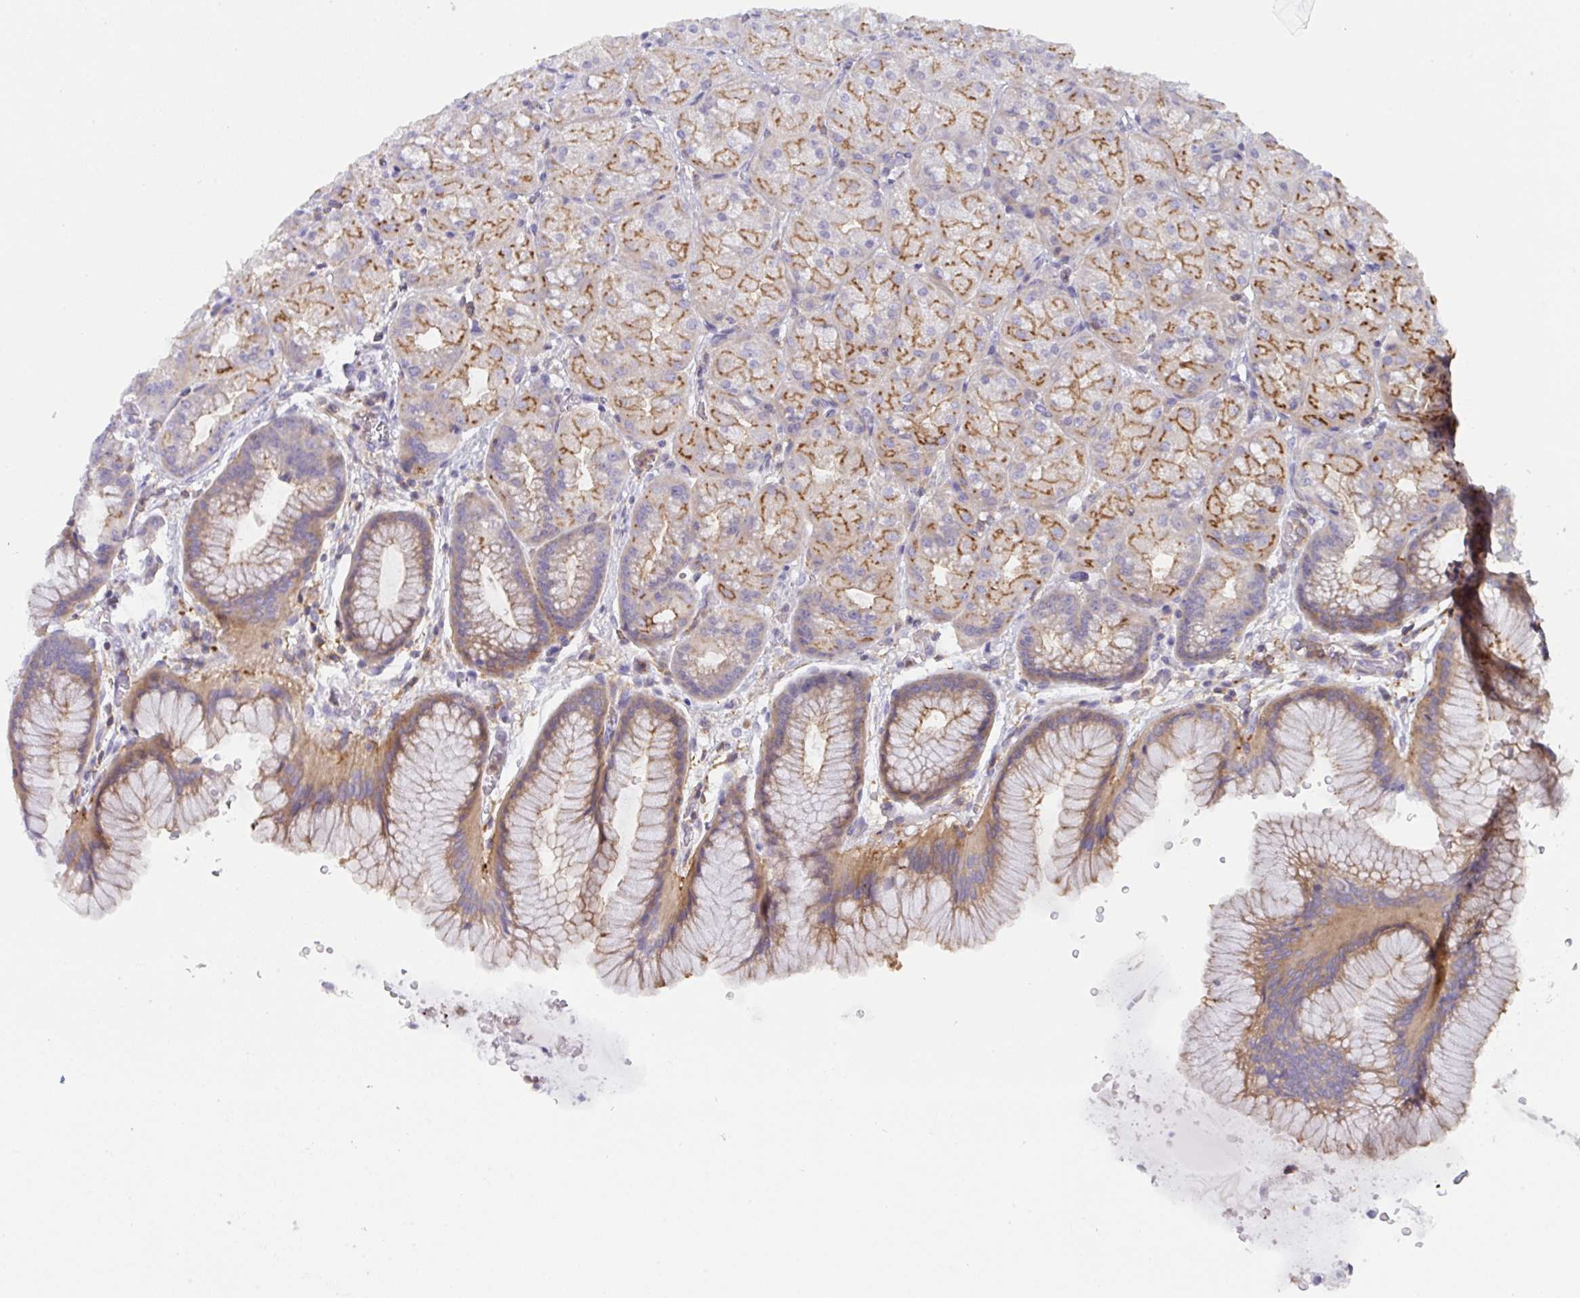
{"staining": {"intensity": "moderate", "quantity": ">75%", "location": "cytoplasmic/membranous"}, "tissue": "stomach", "cell_type": "Glandular cells", "image_type": "normal", "snomed": [{"axis": "morphology", "description": "Normal tissue, NOS"}, {"axis": "topography", "description": "Stomach, upper"}, {"axis": "topography", "description": "Stomach"}], "caption": "A medium amount of moderate cytoplasmic/membranous staining is present in about >75% of glandular cells in normal stomach. (DAB (3,3'-diaminobenzidine) IHC, brown staining for protein, blue staining for nuclei).", "gene": "DISP2", "patient": {"sex": "male", "age": 48}}